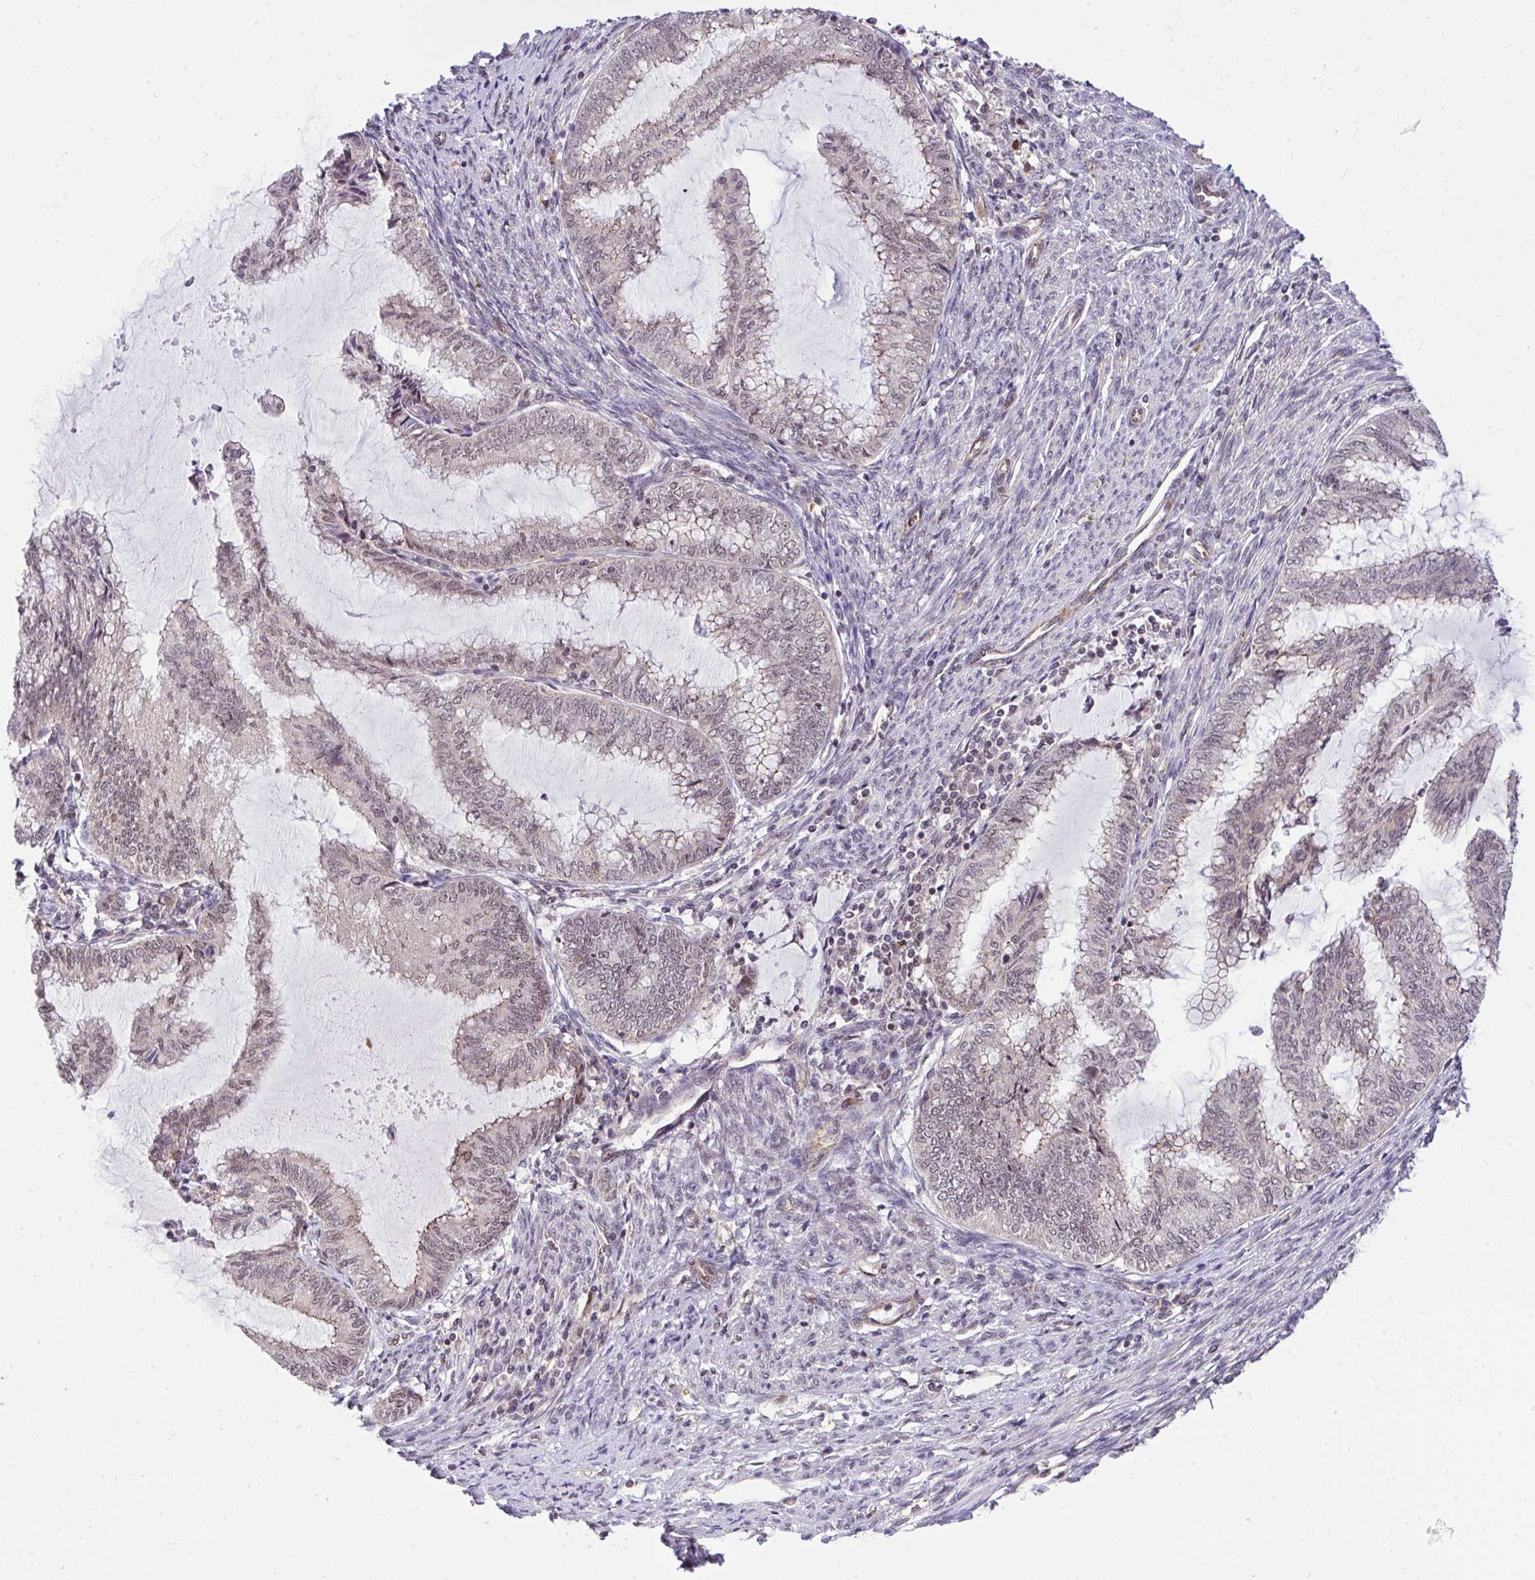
{"staining": {"intensity": "weak", "quantity": "25%-75%", "location": "cytoplasmic/membranous,nuclear"}, "tissue": "endometrial cancer", "cell_type": "Tumor cells", "image_type": "cancer", "snomed": [{"axis": "morphology", "description": "Adenocarcinoma, NOS"}, {"axis": "topography", "description": "Endometrium"}], "caption": "Human adenocarcinoma (endometrial) stained with a protein marker exhibits weak staining in tumor cells.", "gene": "PPP1CA", "patient": {"sex": "female", "age": 79}}